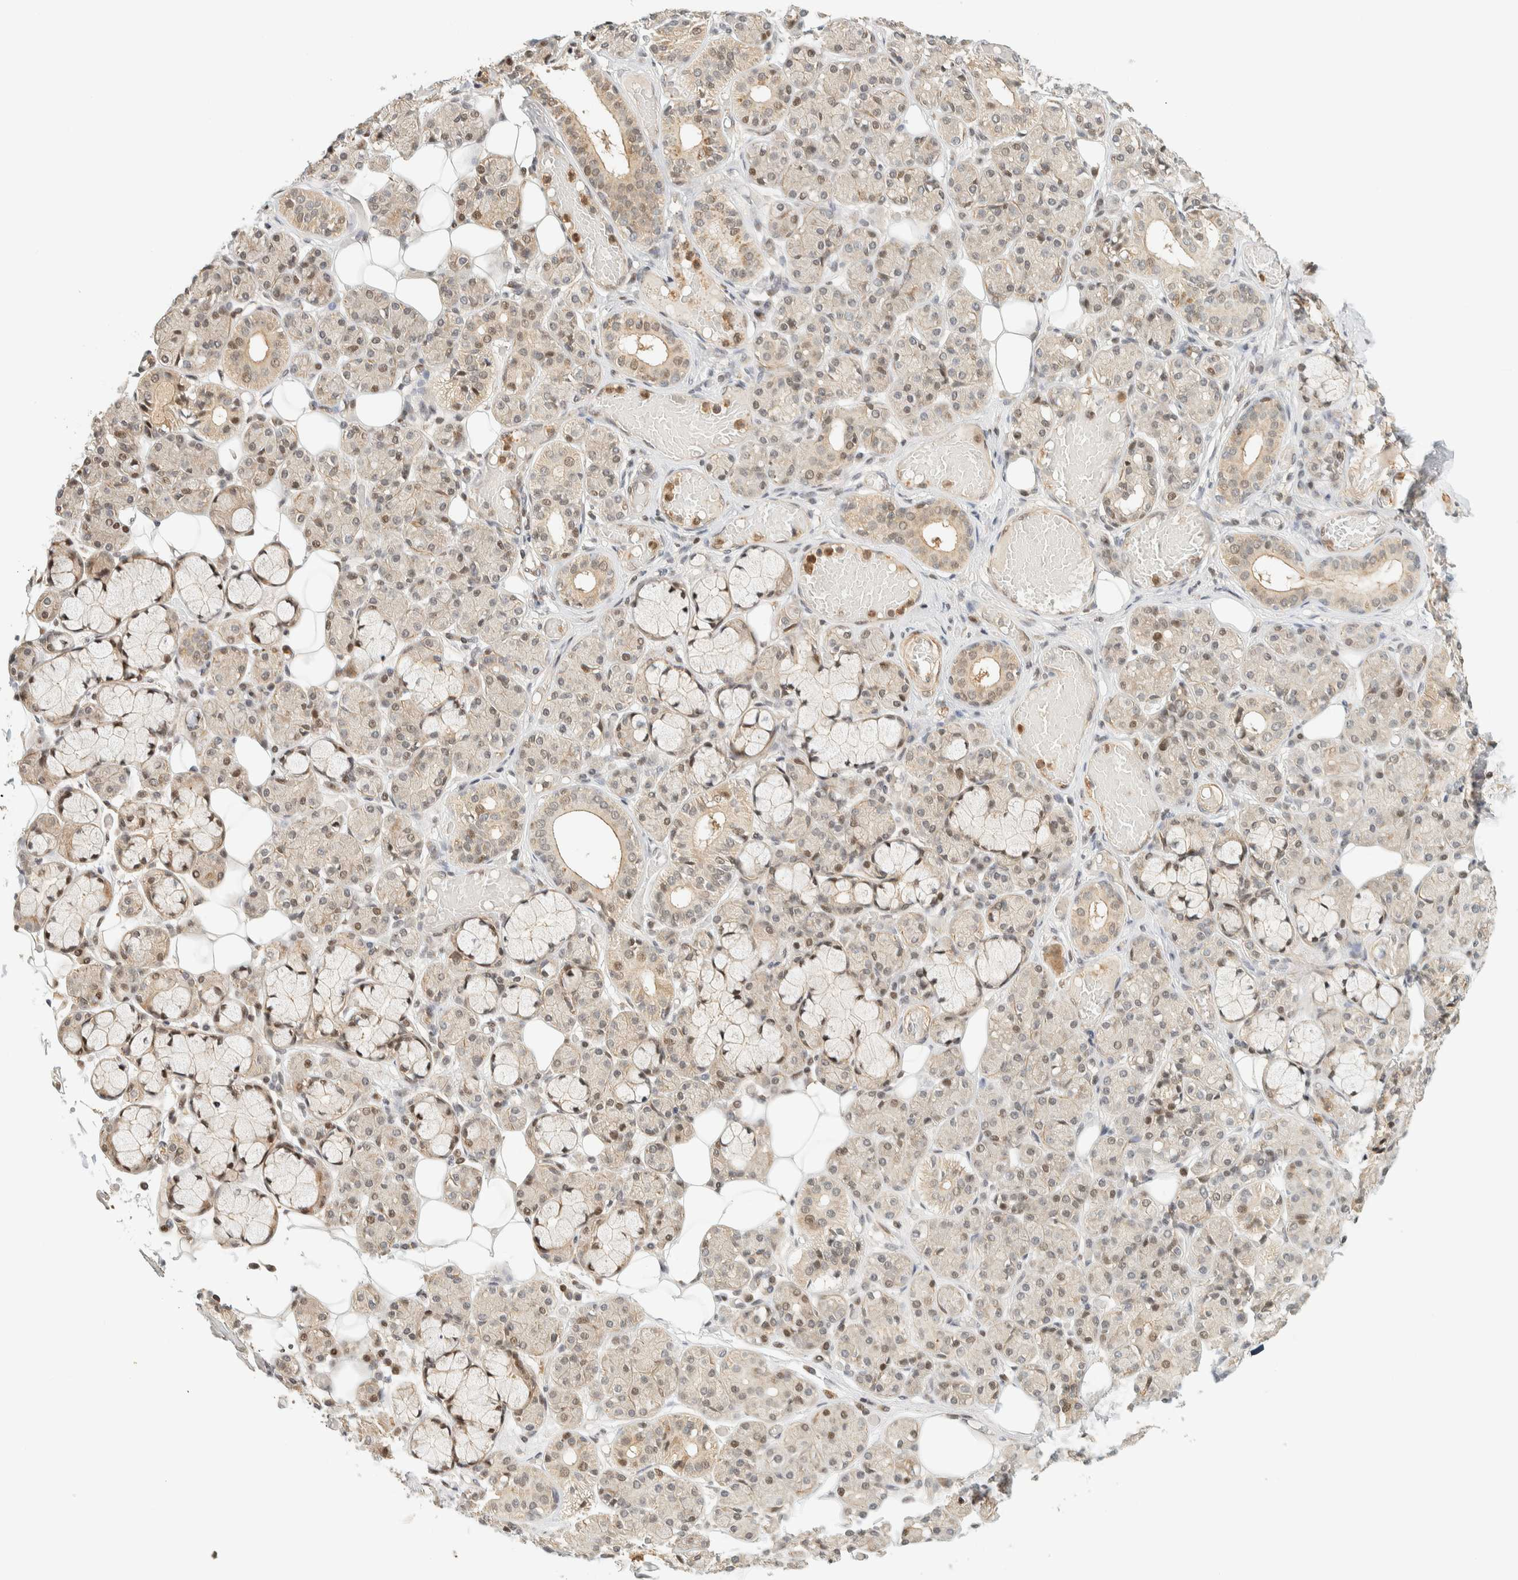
{"staining": {"intensity": "moderate", "quantity": "25%-75%", "location": "cytoplasmic/membranous,nuclear"}, "tissue": "salivary gland", "cell_type": "Glandular cells", "image_type": "normal", "snomed": [{"axis": "morphology", "description": "Normal tissue, NOS"}, {"axis": "topography", "description": "Salivary gland"}], "caption": "A photomicrograph of human salivary gland stained for a protein exhibits moderate cytoplasmic/membranous,nuclear brown staining in glandular cells. The protein is stained brown, and the nuclei are stained in blue (DAB (3,3'-diaminobenzidine) IHC with brightfield microscopy, high magnification).", "gene": "ARFGEF1", "patient": {"sex": "male", "age": 63}}